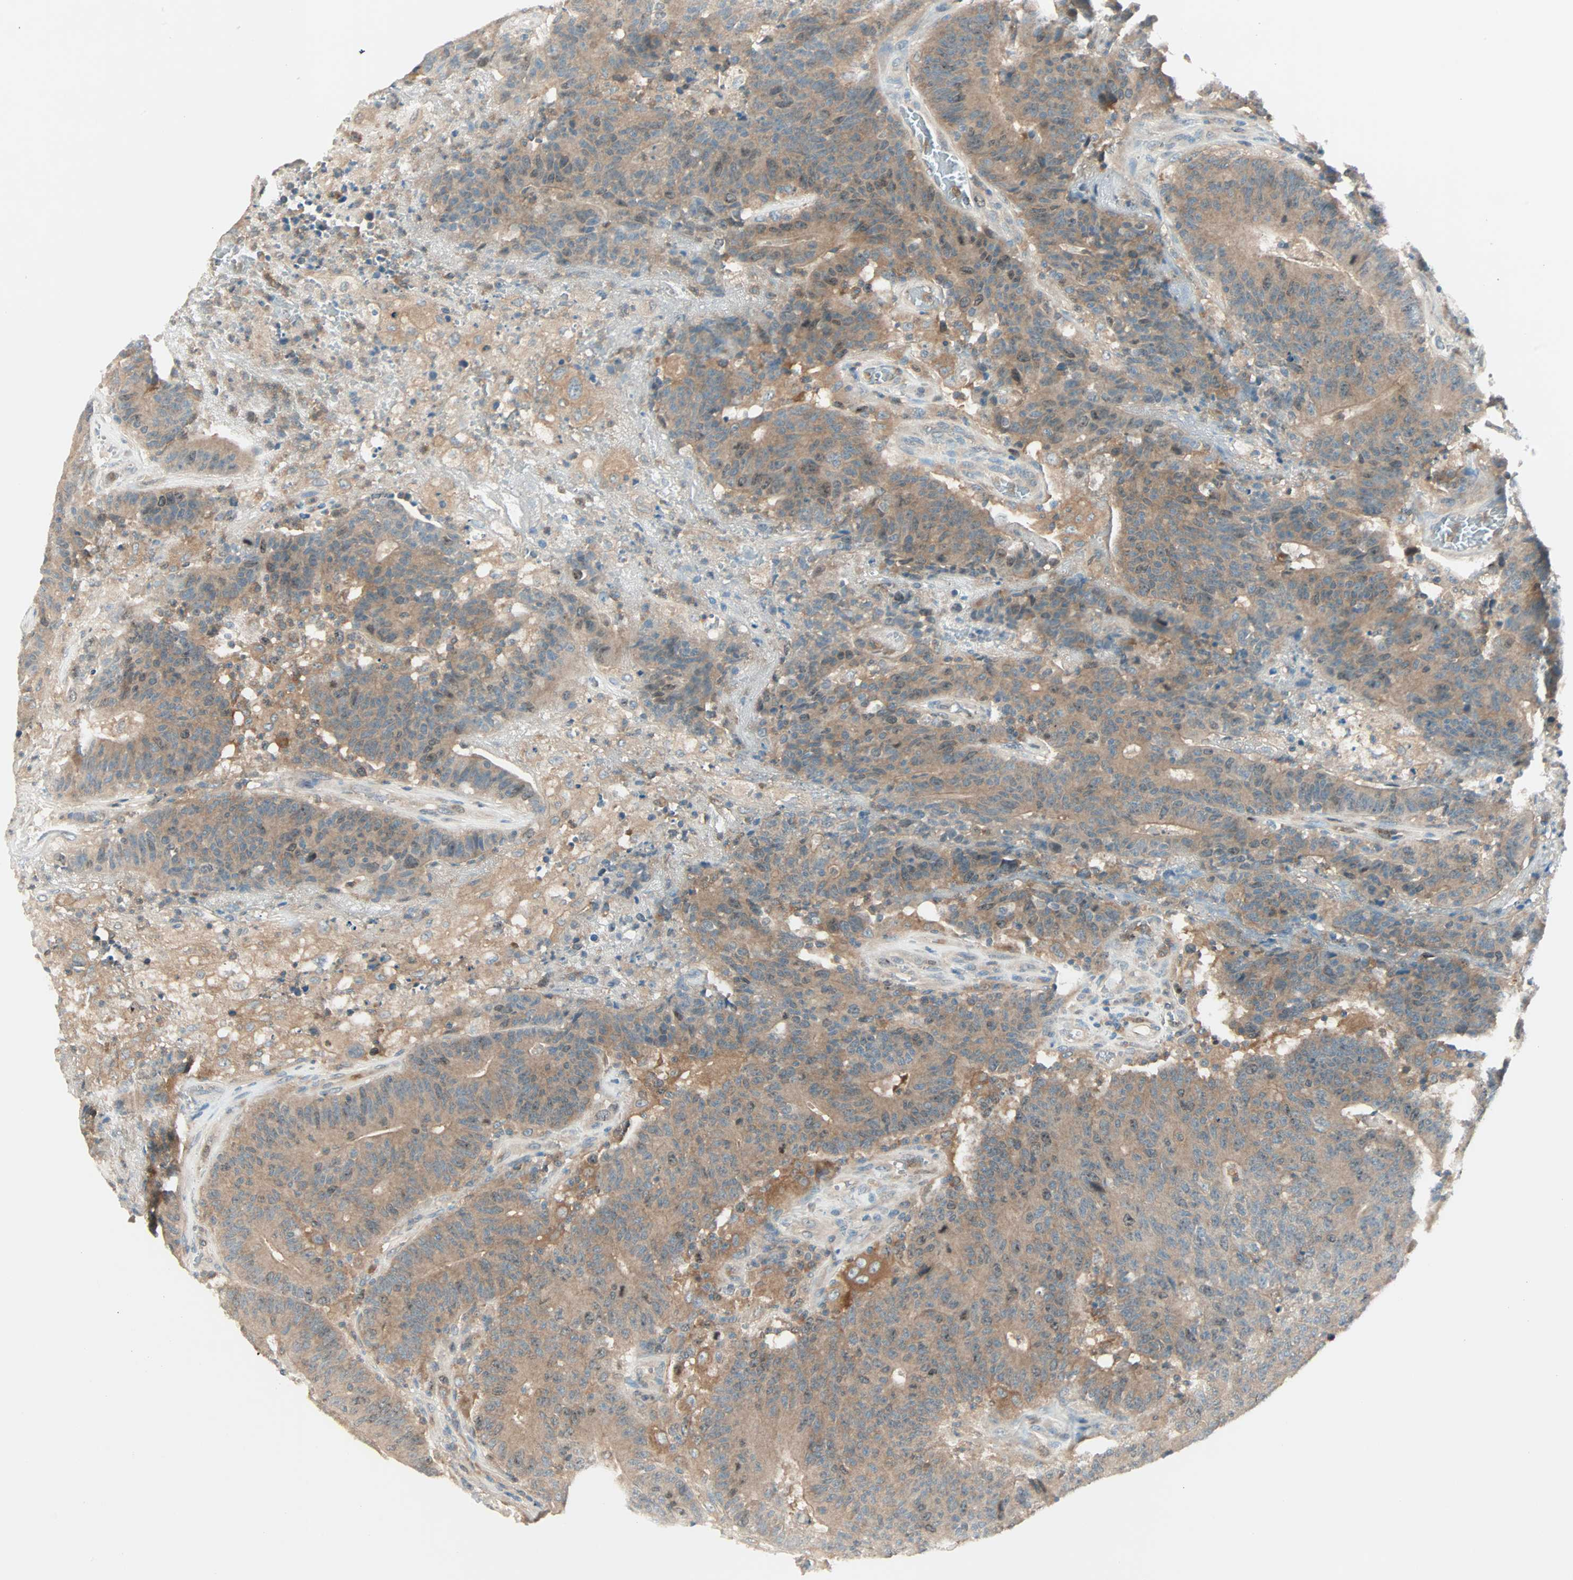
{"staining": {"intensity": "weak", "quantity": ">75%", "location": "cytoplasmic/membranous"}, "tissue": "colorectal cancer", "cell_type": "Tumor cells", "image_type": "cancer", "snomed": [{"axis": "morphology", "description": "Normal tissue, NOS"}, {"axis": "morphology", "description": "Adenocarcinoma, NOS"}, {"axis": "topography", "description": "Colon"}], "caption": "Colorectal cancer tissue reveals weak cytoplasmic/membranous staining in approximately >75% of tumor cells", "gene": "SMIM8", "patient": {"sex": "female", "age": 75}}